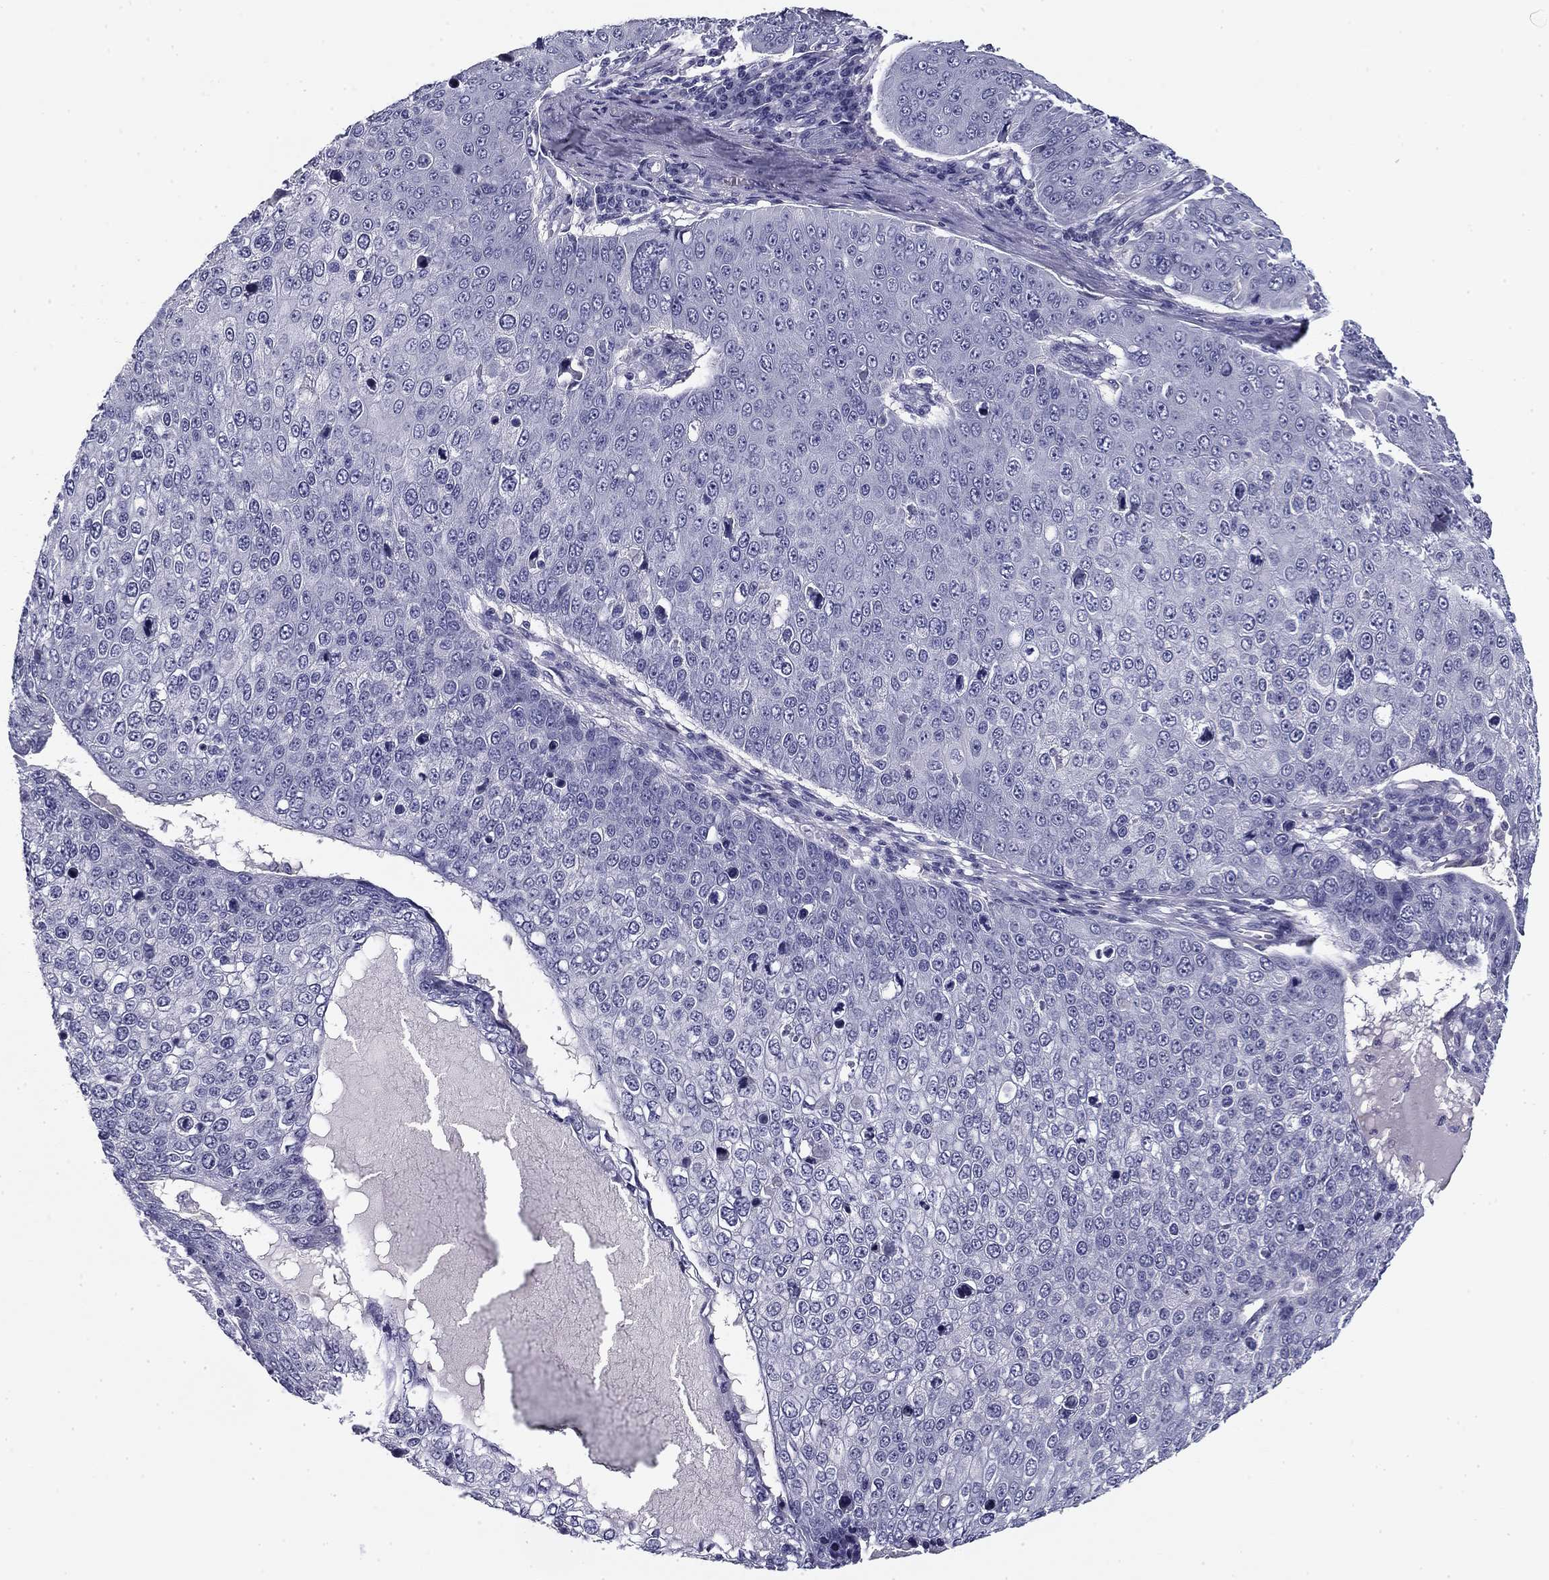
{"staining": {"intensity": "negative", "quantity": "none", "location": "none"}, "tissue": "skin cancer", "cell_type": "Tumor cells", "image_type": "cancer", "snomed": [{"axis": "morphology", "description": "Squamous cell carcinoma, NOS"}, {"axis": "topography", "description": "Skin"}], "caption": "High magnification brightfield microscopy of squamous cell carcinoma (skin) stained with DAB (3,3'-diaminobenzidine) (brown) and counterstained with hematoxylin (blue): tumor cells show no significant positivity. Brightfield microscopy of IHC stained with DAB (3,3'-diaminobenzidine) (brown) and hematoxylin (blue), captured at high magnification.", "gene": "FLNC", "patient": {"sex": "male", "age": 71}}